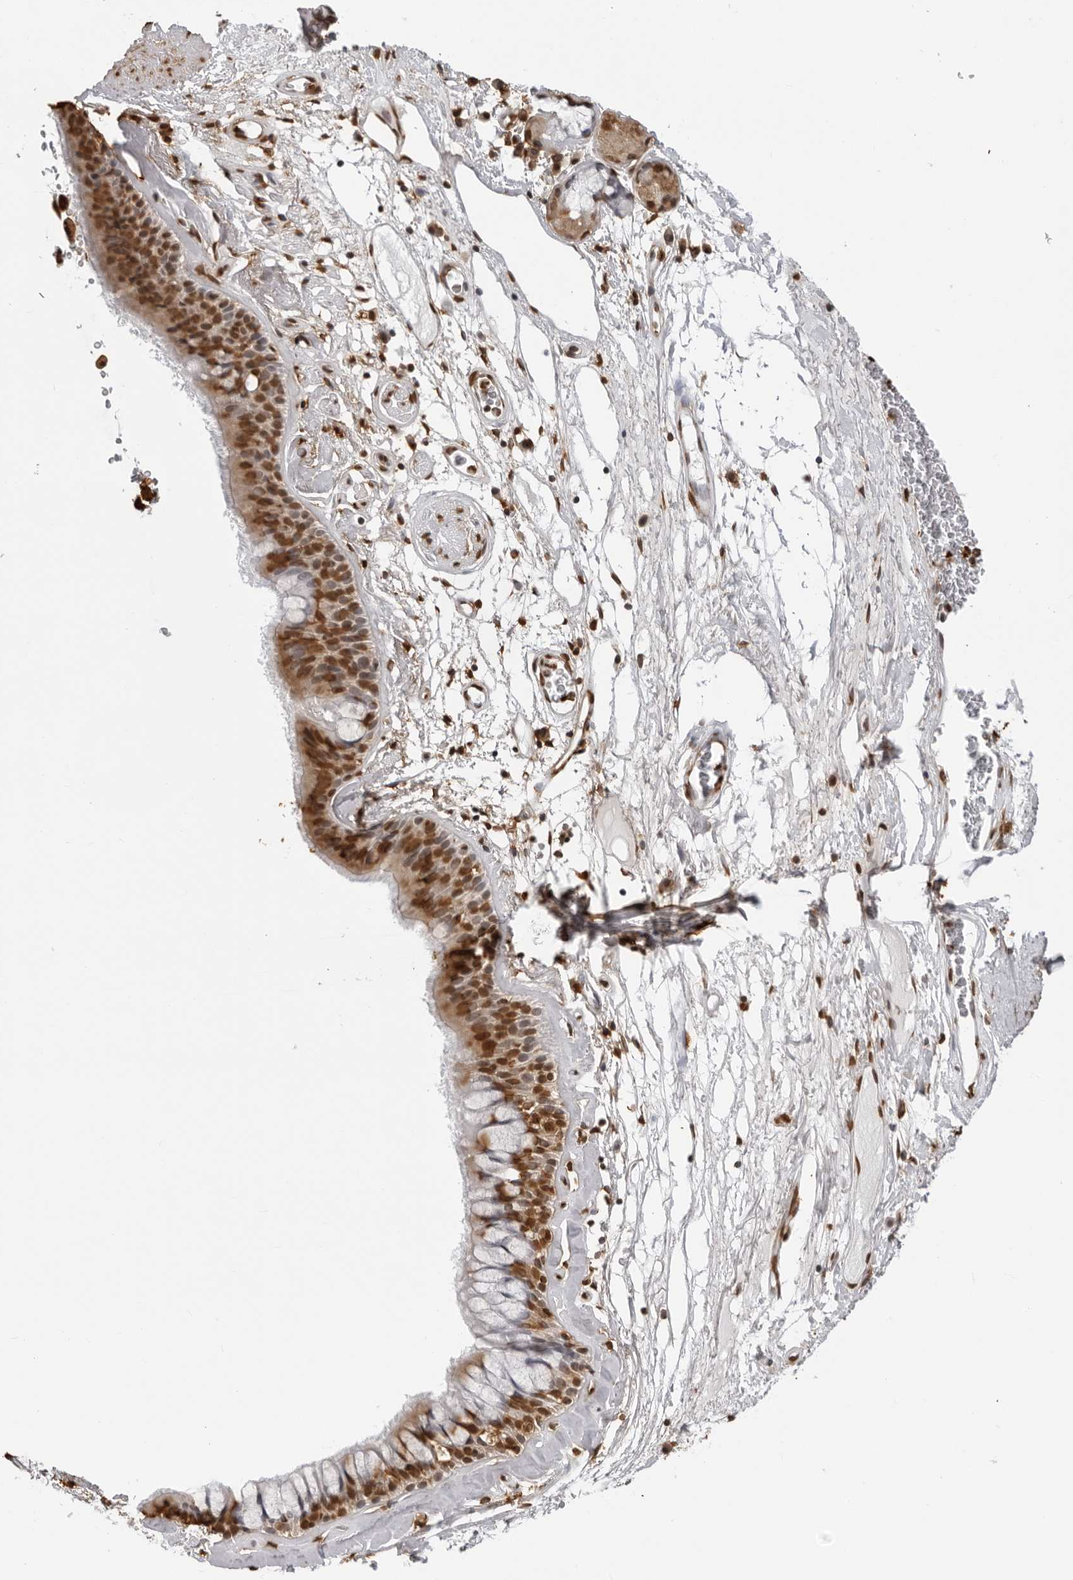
{"staining": {"intensity": "strong", "quantity": ">75%", "location": "cytoplasmic/membranous,nuclear"}, "tissue": "bronchus", "cell_type": "Respiratory epithelial cells", "image_type": "normal", "snomed": [{"axis": "morphology", "description": "Normal tissue, NOS"}, {"axis": "topography", "description": "Cartilage tissue"}], "caption": "Protein staining exhibits strong cytoplasmic/membranous,nuclear expression in about >75% of respiratory epithelial cells in unremarkable bronchus. The staining was performed using DAB, with brown indicating positive protein expression. Nuclei are stained blue with hematoxylin.", "gene": "ZFP91", "patient": {"sex": "female", "age": 63}}